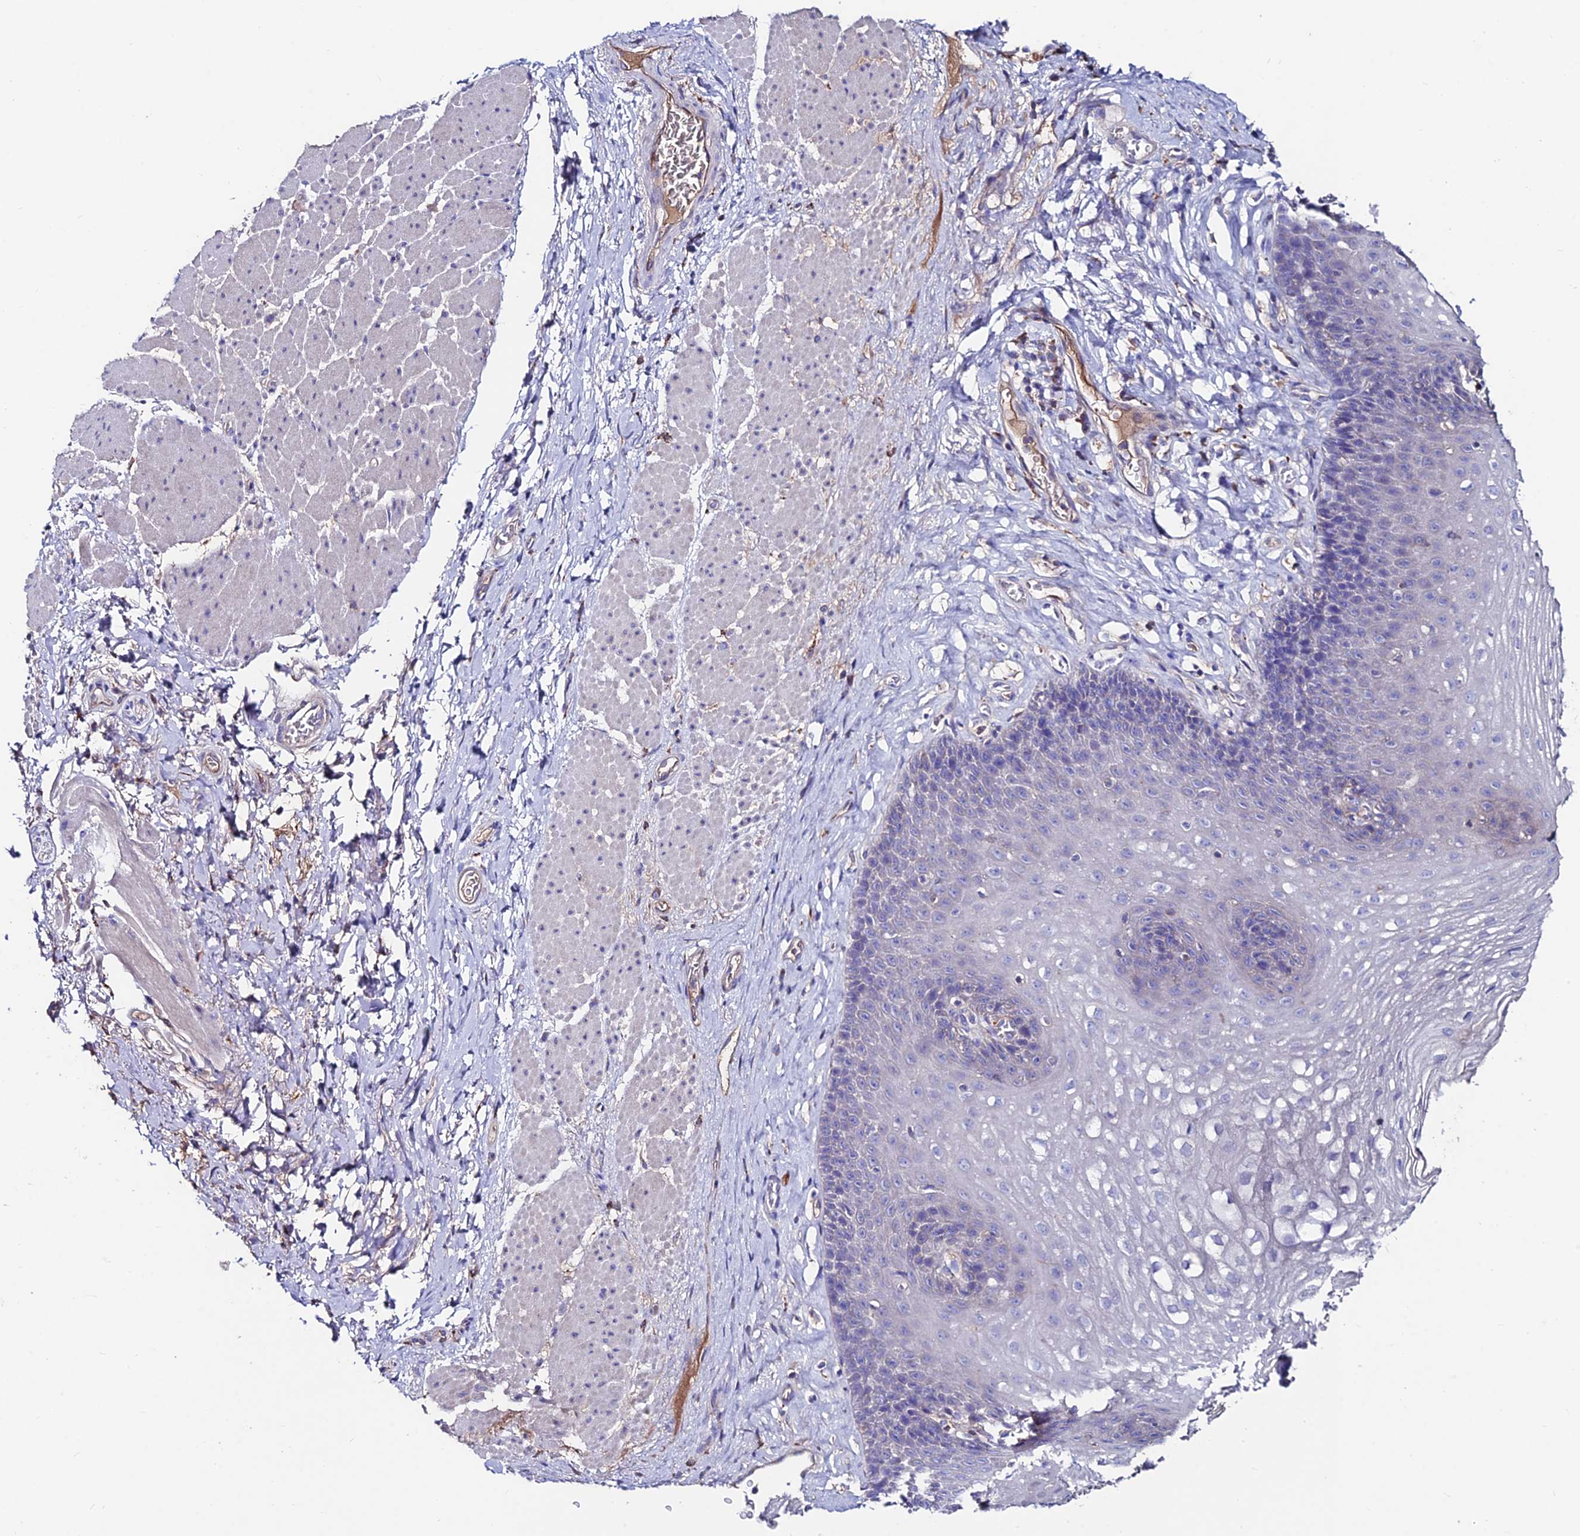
{"staining": {"intensity": "negative", "quantity": "none", "location": "none"}, "tissue": "esophagus", "cell_type": "Squamous epithelial cells", "image_type": "normal", "snomed": [{"axis": "morphology", "description": "Normal tissue, NOS"}, {"axis": "topography", "description": "Esophagus"}], "caption": "Micrograph shows no significant protein staining in squamous epithelial cells of unremarkable esophagus. (Brightfield microscopy of DAB immunohistochemistry (IHC) at high magnification).", "gene": "SLC25A16", "patient": {"sex": "female", "age": 66}}